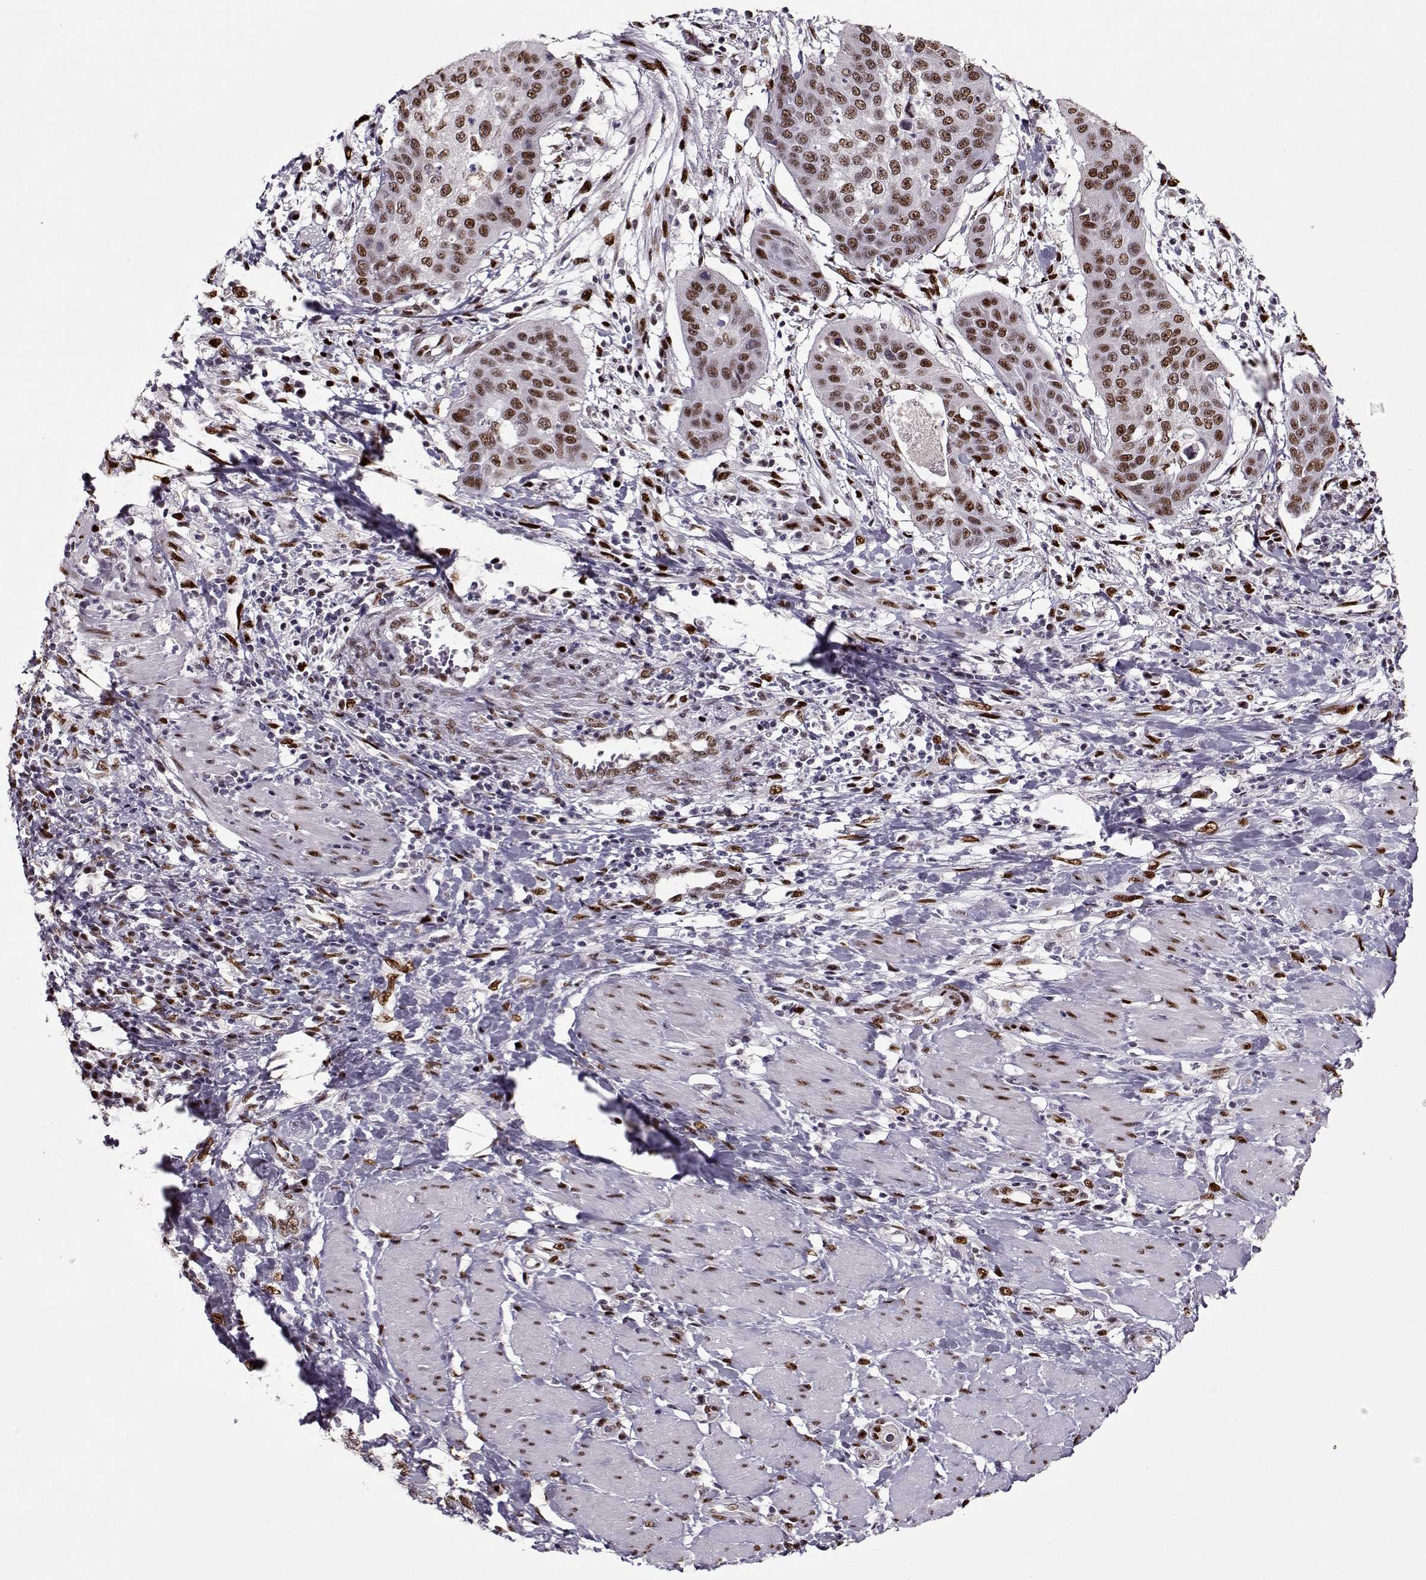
{"staining": {"intensity": "moderate", "quantity": ">75%", "location": "nuclear"}, "tissue": "cervical cancer", "cell_type": "Tumor cells", "image_type": "cancer", "snomed": [{"axis": "morphology", "description": "Squamous cell carcinoma, NOS"}, {"axis": "topography", "description": "Cervix"}], "caption": "Brown immunohistochemical staining in human cervical cancer (squamous cell carcinoma) shows moderate nuclear expression in about >75% of tumor cells. (Stains: DAB (3,3'-diaminobenzidine) in brown, nuclei in blue, Microscopy: brightfield microscopy at high magnification).", "gene": "PRMT8", "patient": {"sex": "female", "age": 39}}